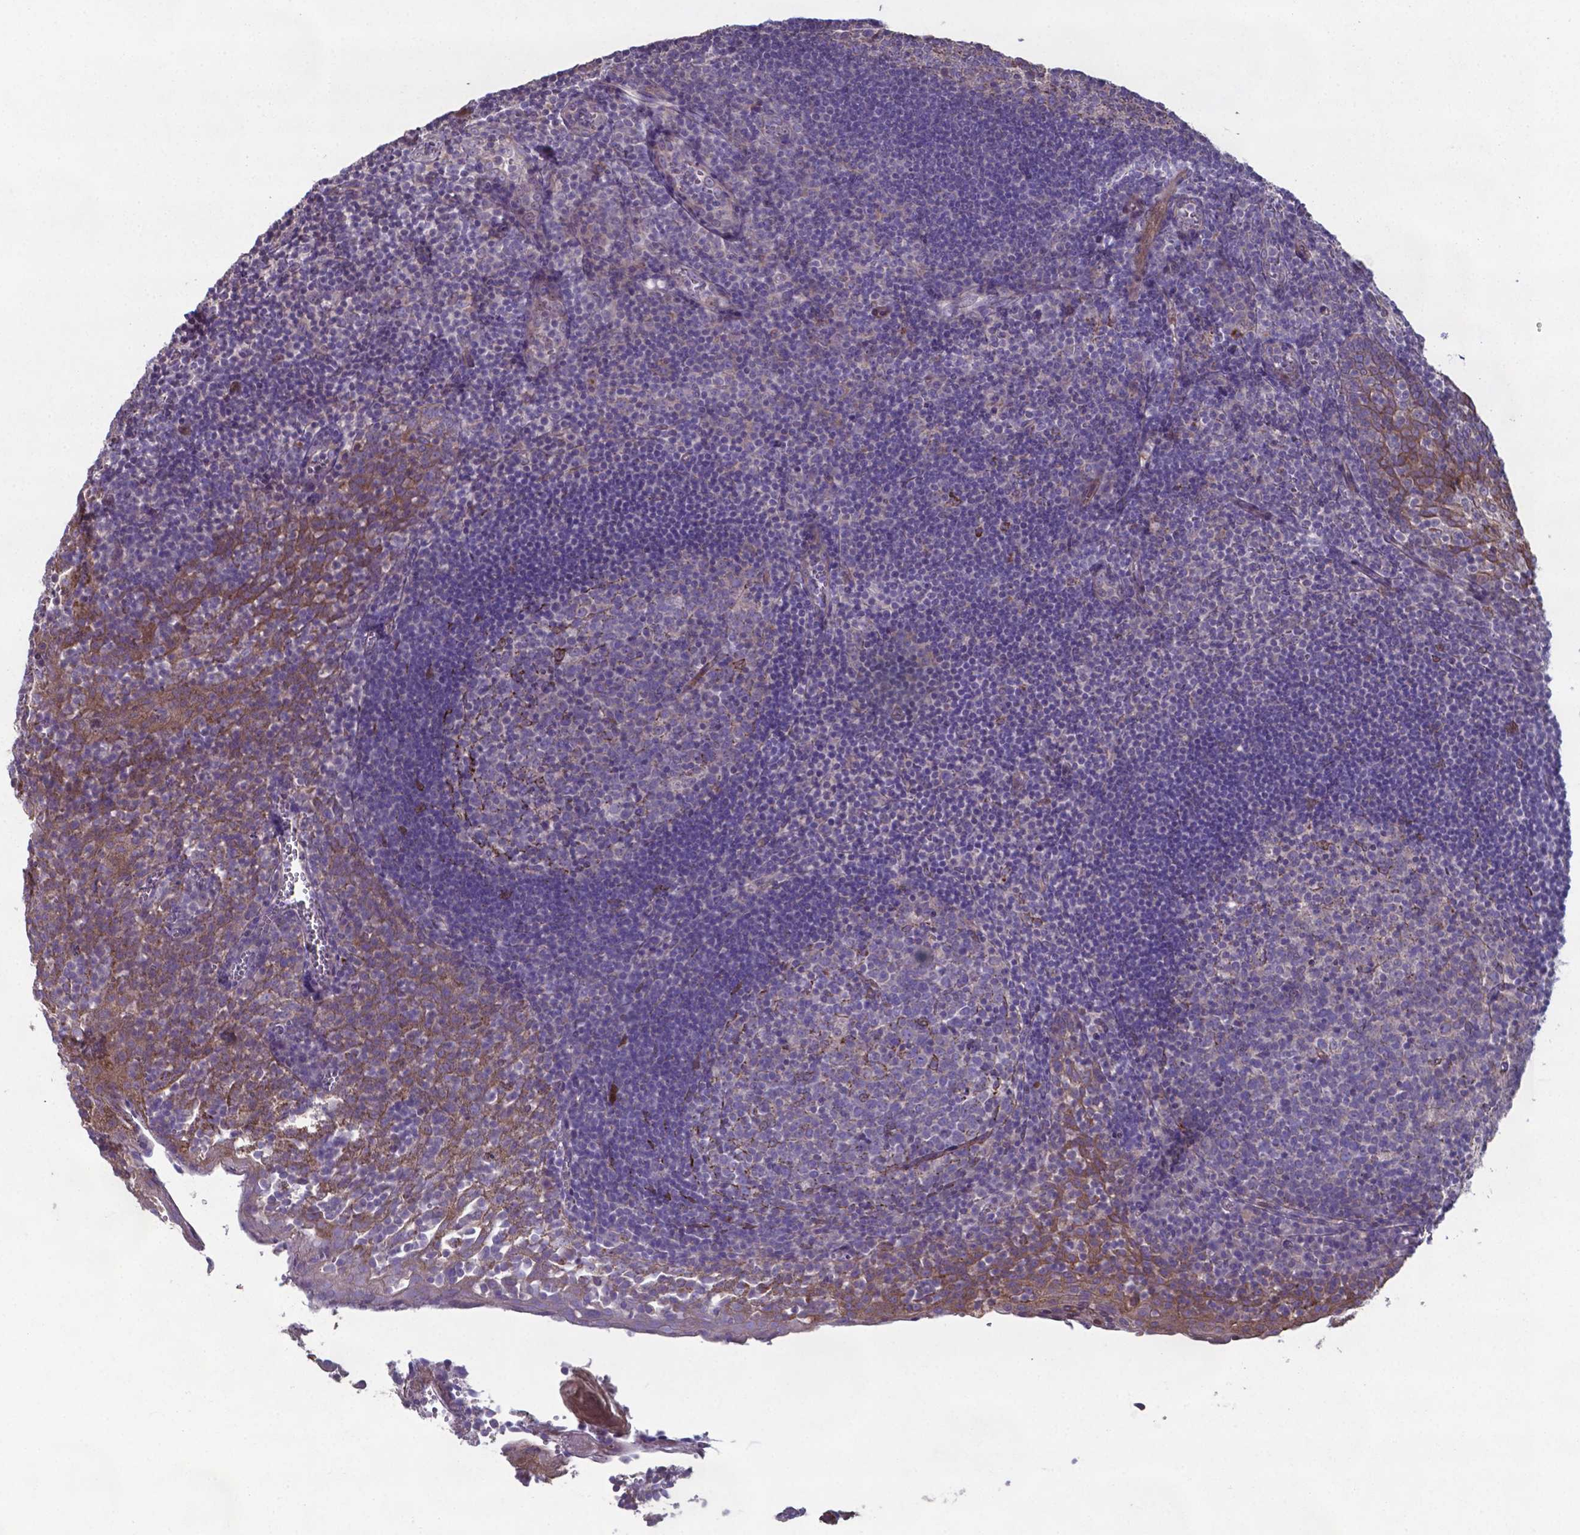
{"staining": {"intensity": "strong", "quantity": "<25%", "location": "cytoplasmic/membranous"}, "tissue": "lymph node", "cell_type": "Germinal center cells", "image_type": "normal", "snomed": [{"axis": "morphology", "description": "Normal tissue, NOS"}, {"axis": "topography", "description": "Lymph node"}], "caption": "DAB immunohistochemical staining of unremarkable lymph node displays strong cytoplasmic/membranous protein expression in approximately <25% of germinal center cells.", "gene": "TYRO3", "patient": {"sex": "female", "age": 21}}